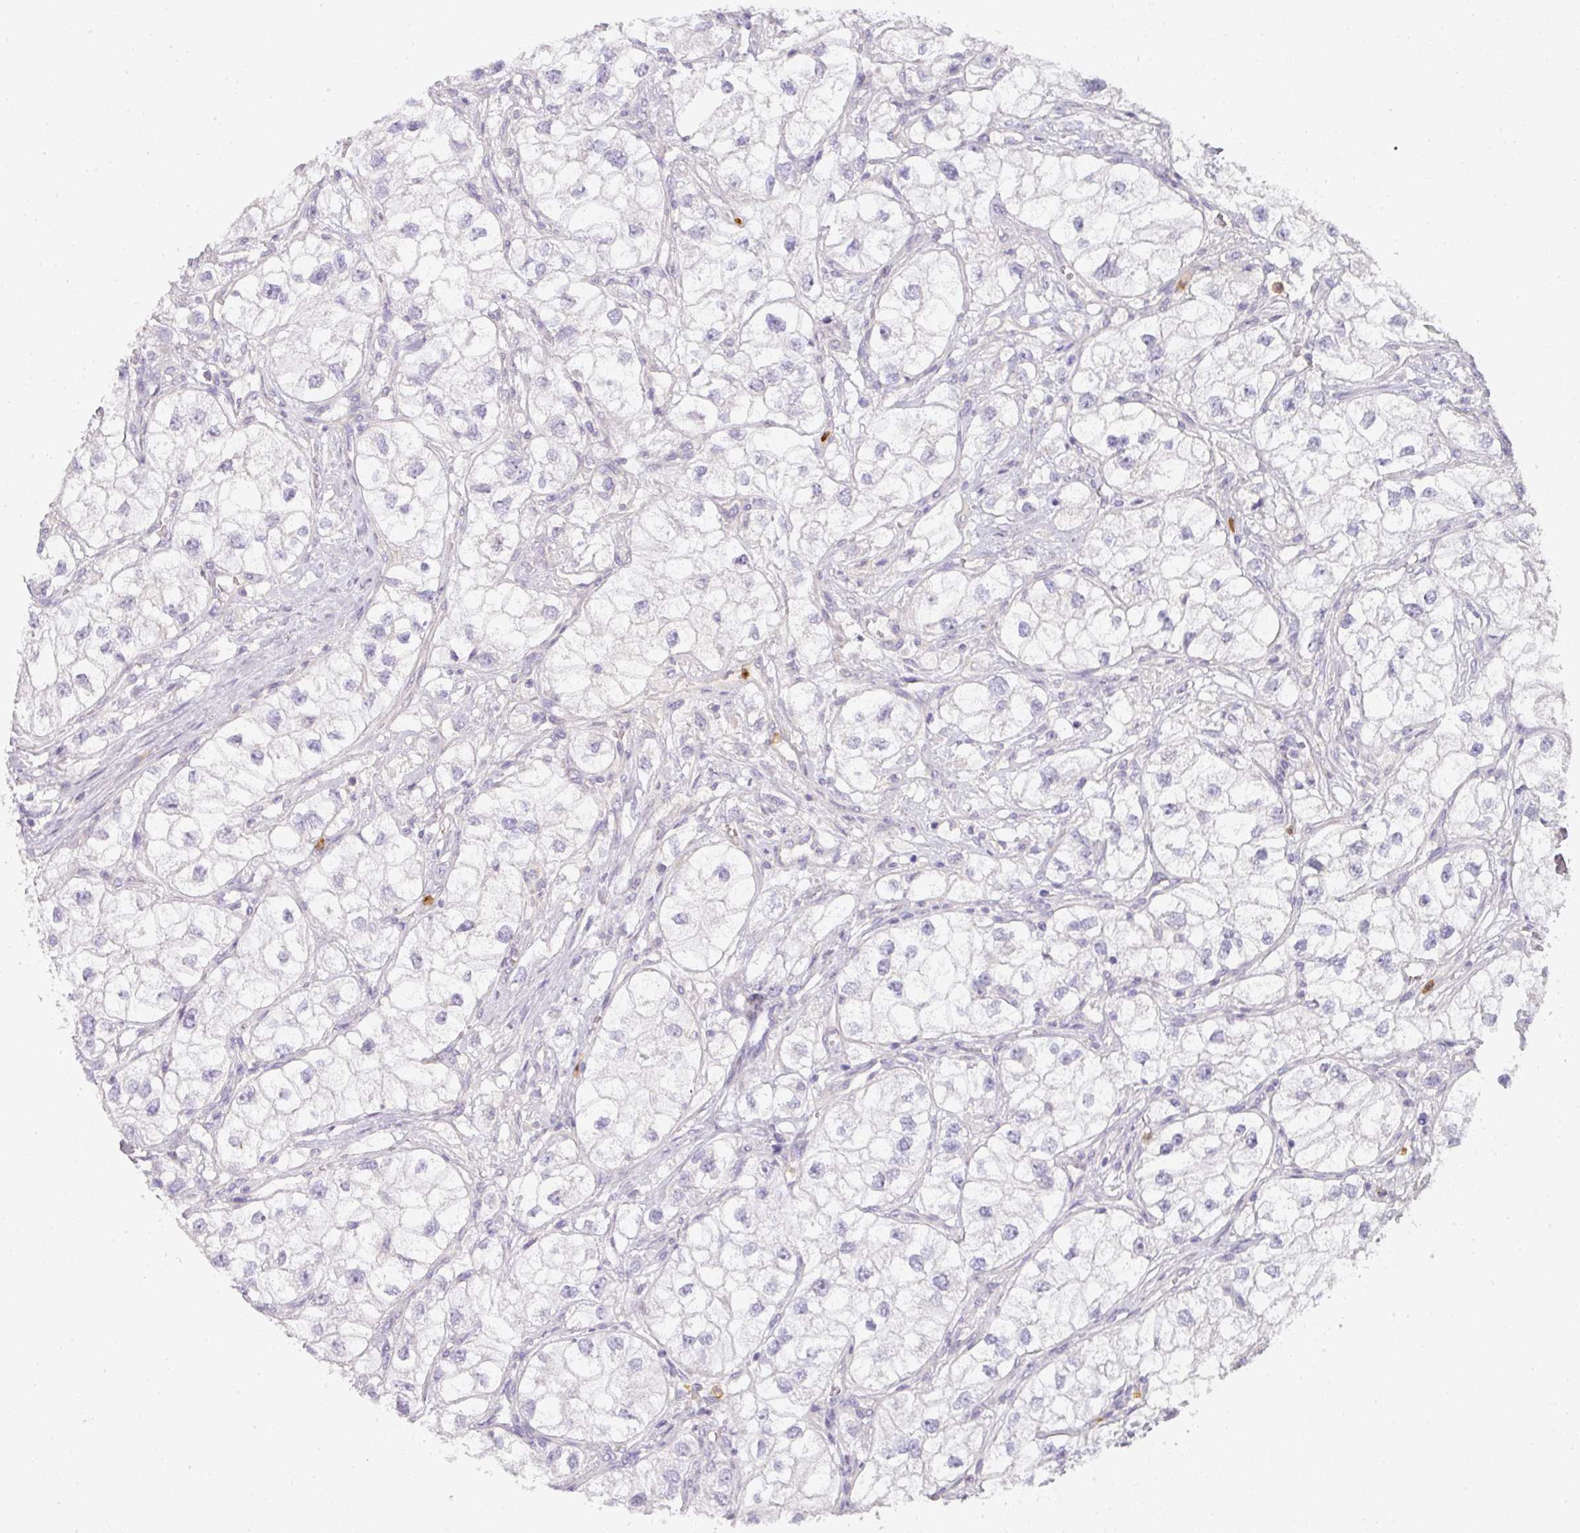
{"staining": {"intensity": "negative", "quantity": "none", "location": "none"}, "tissue": "renal cancer", "cell_type": "Tumor cells", "image_type": "cancer", "snomed": [{"axis": "morphology", "description": "Adenocarcinoma, NOS"}, {"axis": "topography", "description": "Kidney"}], "caption": "A histopathology image of renal cancer stained for a protein reveals no brown staining in tumor cells. Nuclei are stained in blue.", "gene": "HHEX", "patient": {"sex": "male", "age": 59}}